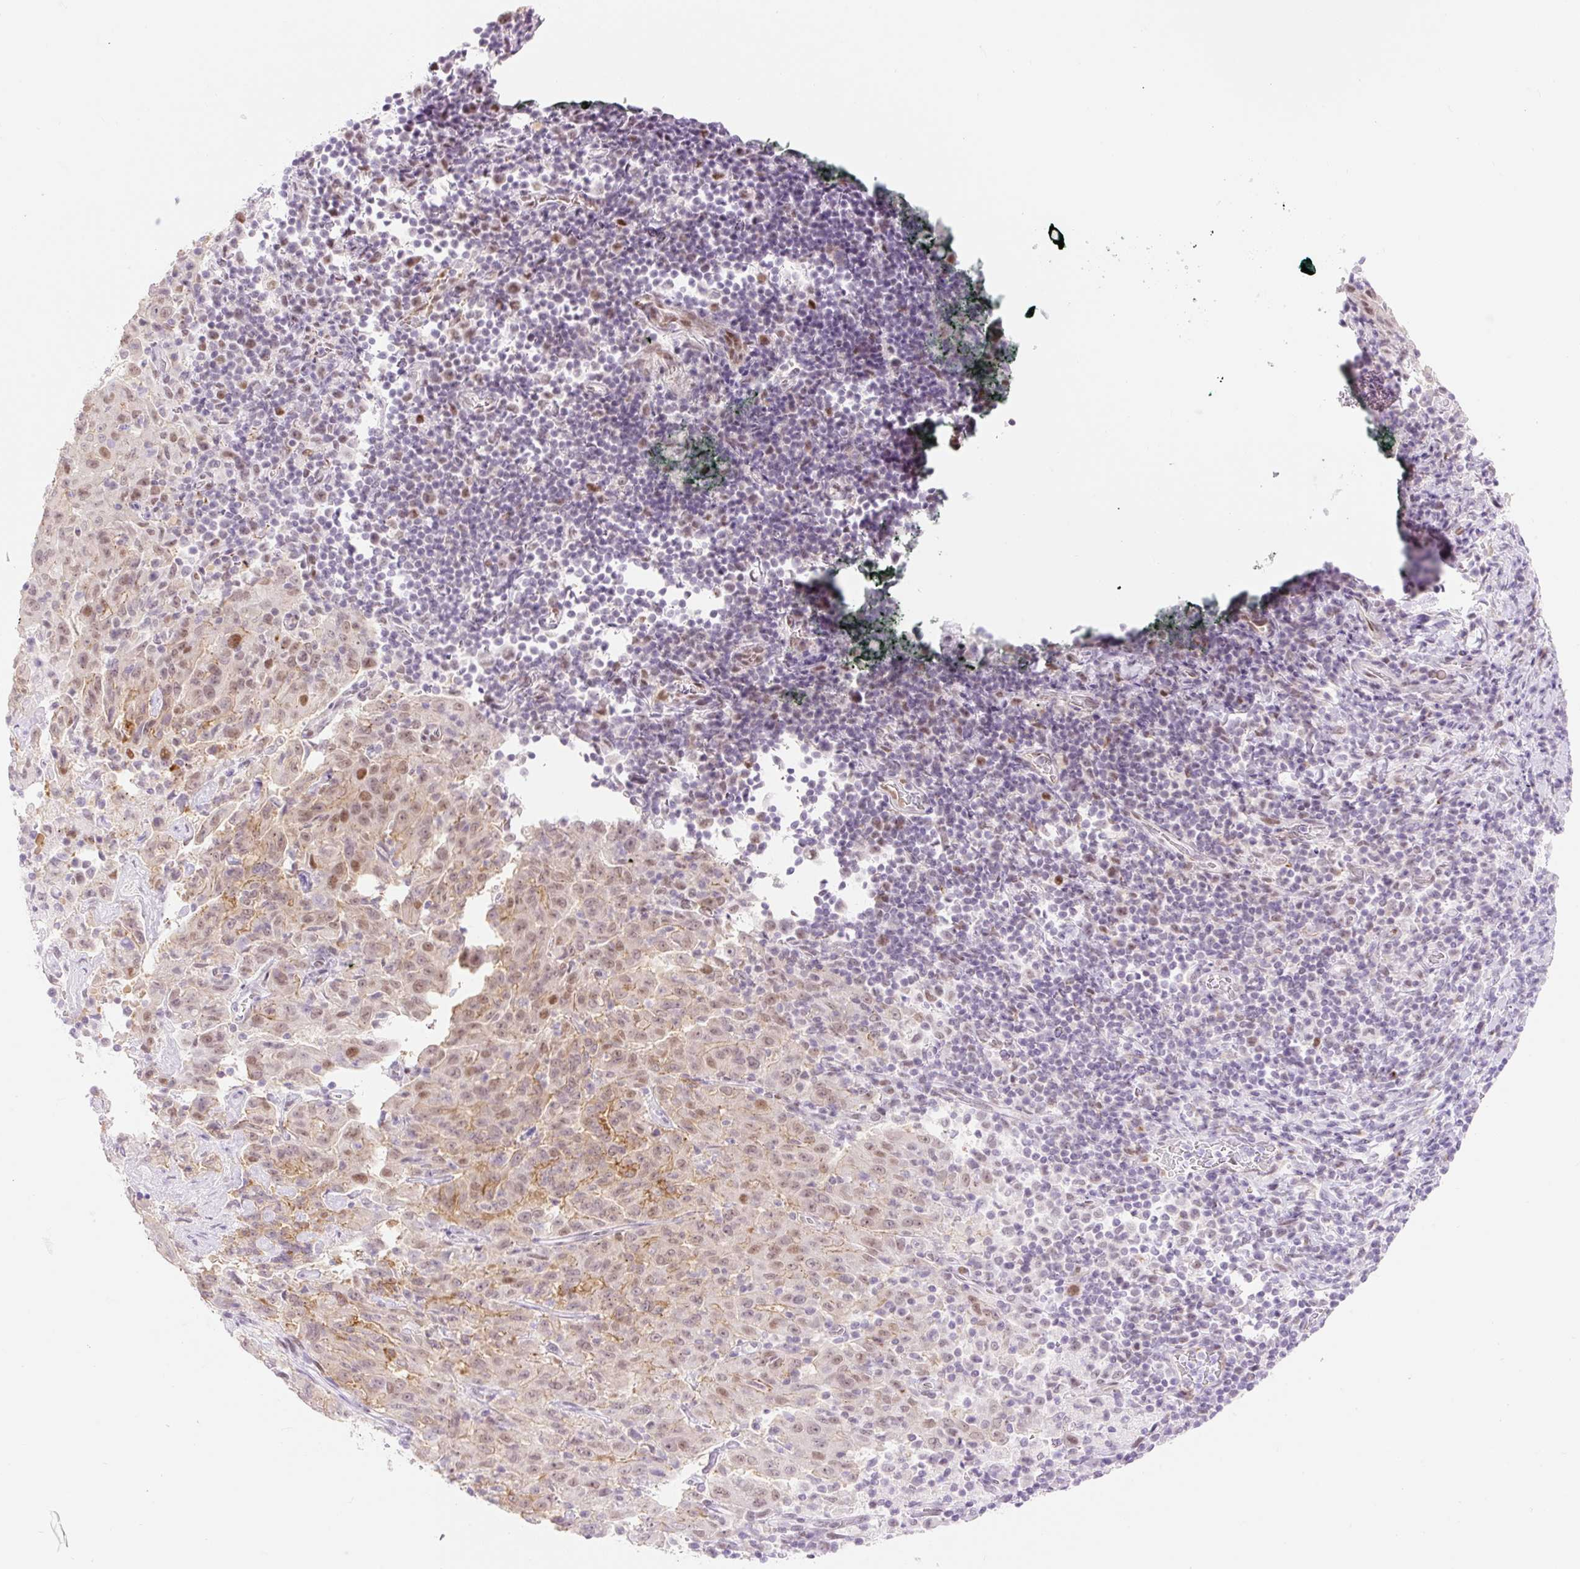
{"staining": {"intensity": "weak", "quantity": "25%-75%", "location": "nuclear"}, "tissue": "pancreatic cancer", "cell_type": "Tumor cells", "image_type": "cancer", "snomed": [{"axis": "morphology", "description": "Adenocarcinoma, NOS"}, {"axis": "topography", "description": "Pancreas"}], "caption": "Immunohistochemistry micrograph of neoplastic tissue: human pancreatic cancer (adenocarcinoma) stained using immunohistochemistry exhibits low levels of weak protein expression localized specifically in the nuclear of tumor cells, appearing as a nuclear brown color.", "gene": "H2BW1", "patient": {"sex": "male", "age": 63}}